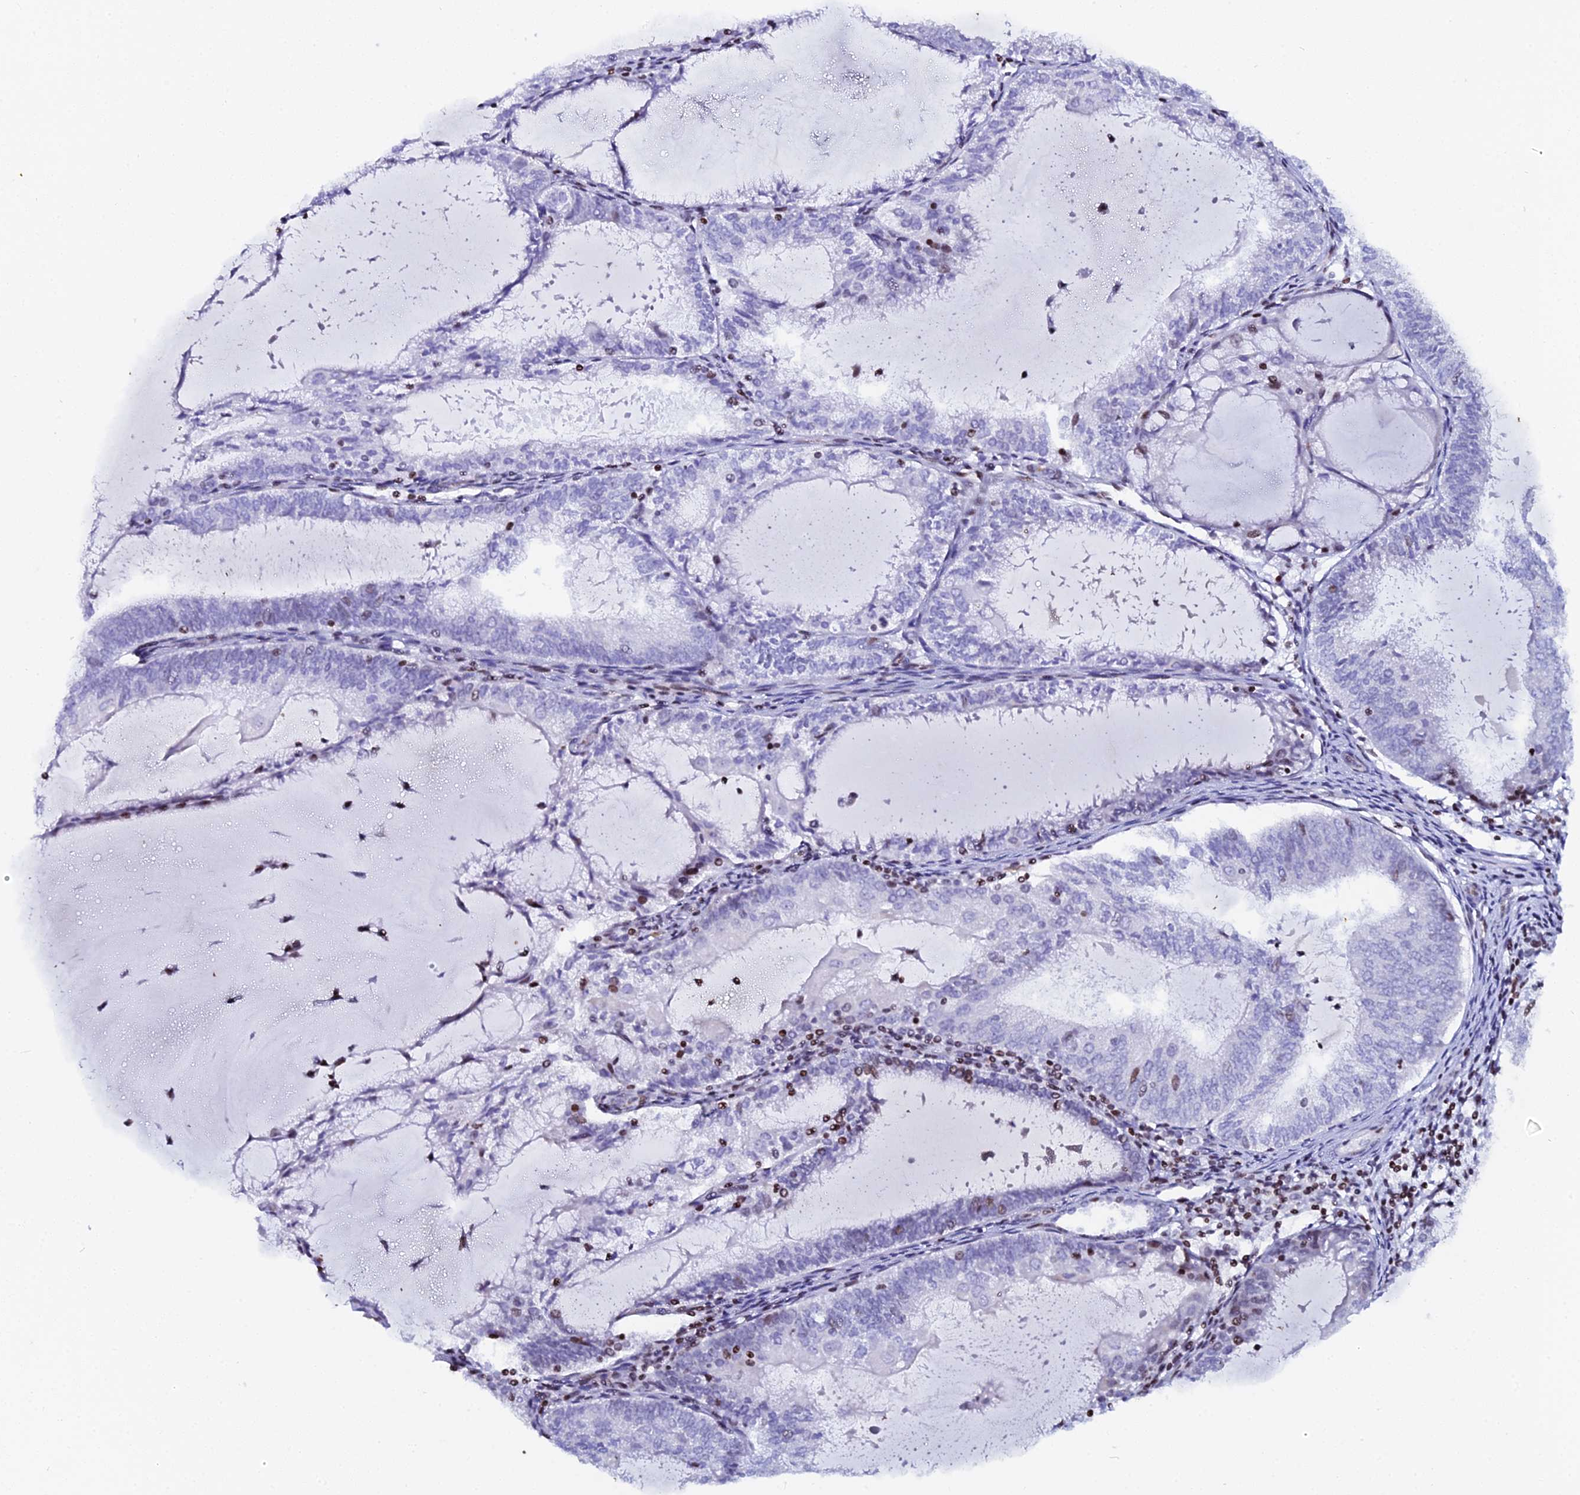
{"staining": {"intensity": "moderate", "quantity": "<25%", "location": "nuclear"}, "tissue": "endometrial cancer", "cell_type": "Tumor cells", "image_type": "cancer", "snomed": [{"axis": "morphology", "description": "Adenocarcinoma, NOS"}, {"axis": "topography", "description": "Endometrium"}], "caption": "Human adenocarcinoma (endometrial) stained for a protein (brown) displays moderate nuclear positive expression in approximately <25% of tumor cells.", "gene": "MYNN", "patient": {"sex": "female", "age": 81}}